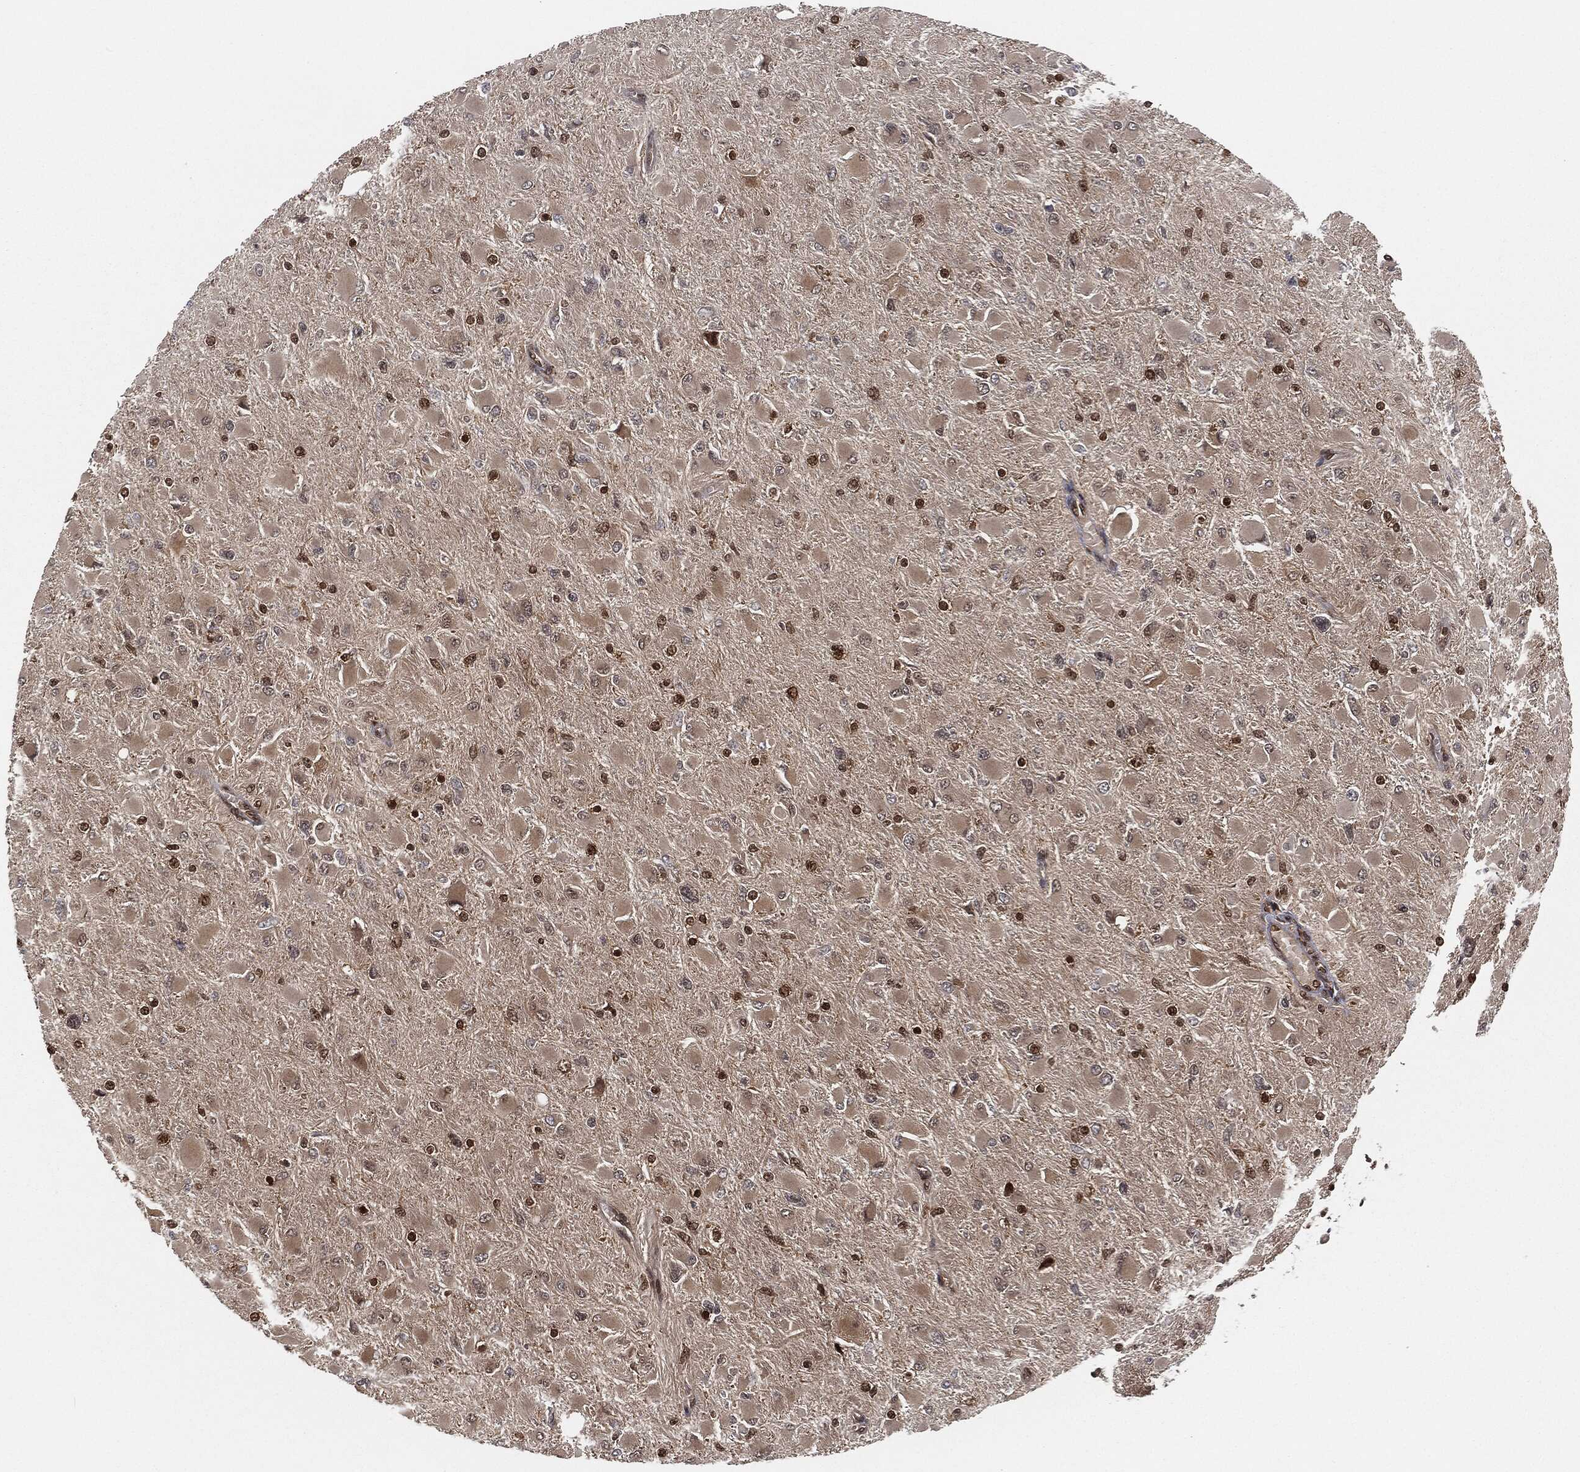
{"staining": {"intensity": "moderate", "quantity": "25%-75%", "location": "nuclear"}, "tissue": "glioma", "cell_type": "Tumor cells", "image_type": "cancer", "snomed": [{"axis": "morphology", "description": "Glioma, malignant, High grade"}, {"axis": "topography", "description": "Cerebral cortex"}], "caption": "Immunohistochemistry (IHC) of glioma shows medium levels of moderate nuclear positivity in about 25%-75% of tumor cells. The staining is performed using DAB brown chromogen to label protein expression. The nuclei are counter-stained blue using hematoxylin.", "gene": "CAPRIN2", "patient": {"sex": "female", "age": 36}}